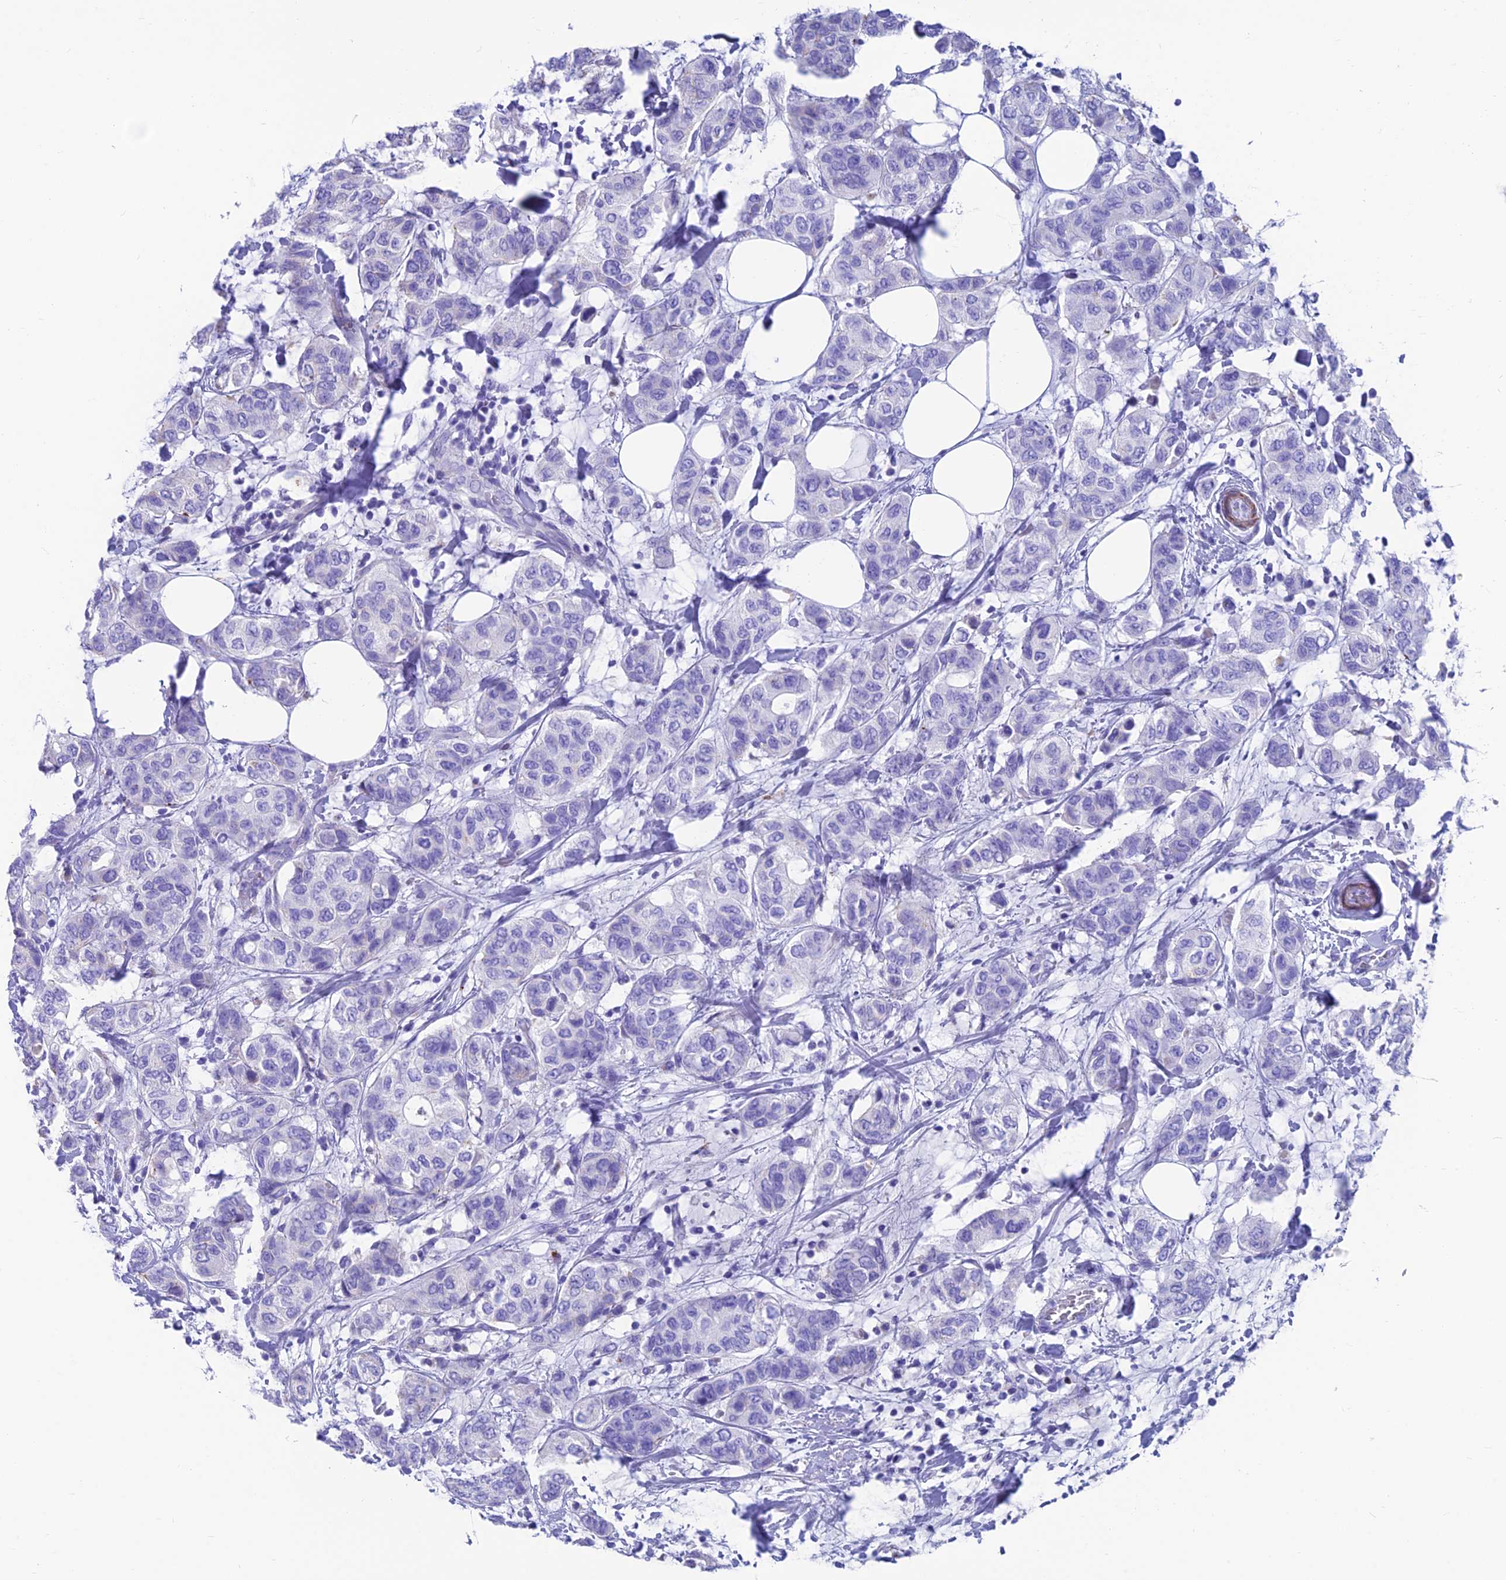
{"staining": {"intensity": "negative", "quantity": "none", "location": "none"}, "tissue": "breast cancer", "cell_type": "Tumor cells", "image_type": "cancer", "snomed": [{"axis": "morphology", "description": "Lobular carcinoma"}, {"axis": "topography", "description": "Breast"}], "caption": "DAB (3,3'-diaminobenzidine) immunohistochemical staining of human lobular carcinoma (breast) shows no significant staining in tumor cells.", "gene": "GNG11", "patient": {"sex": "female", "age": 51}}